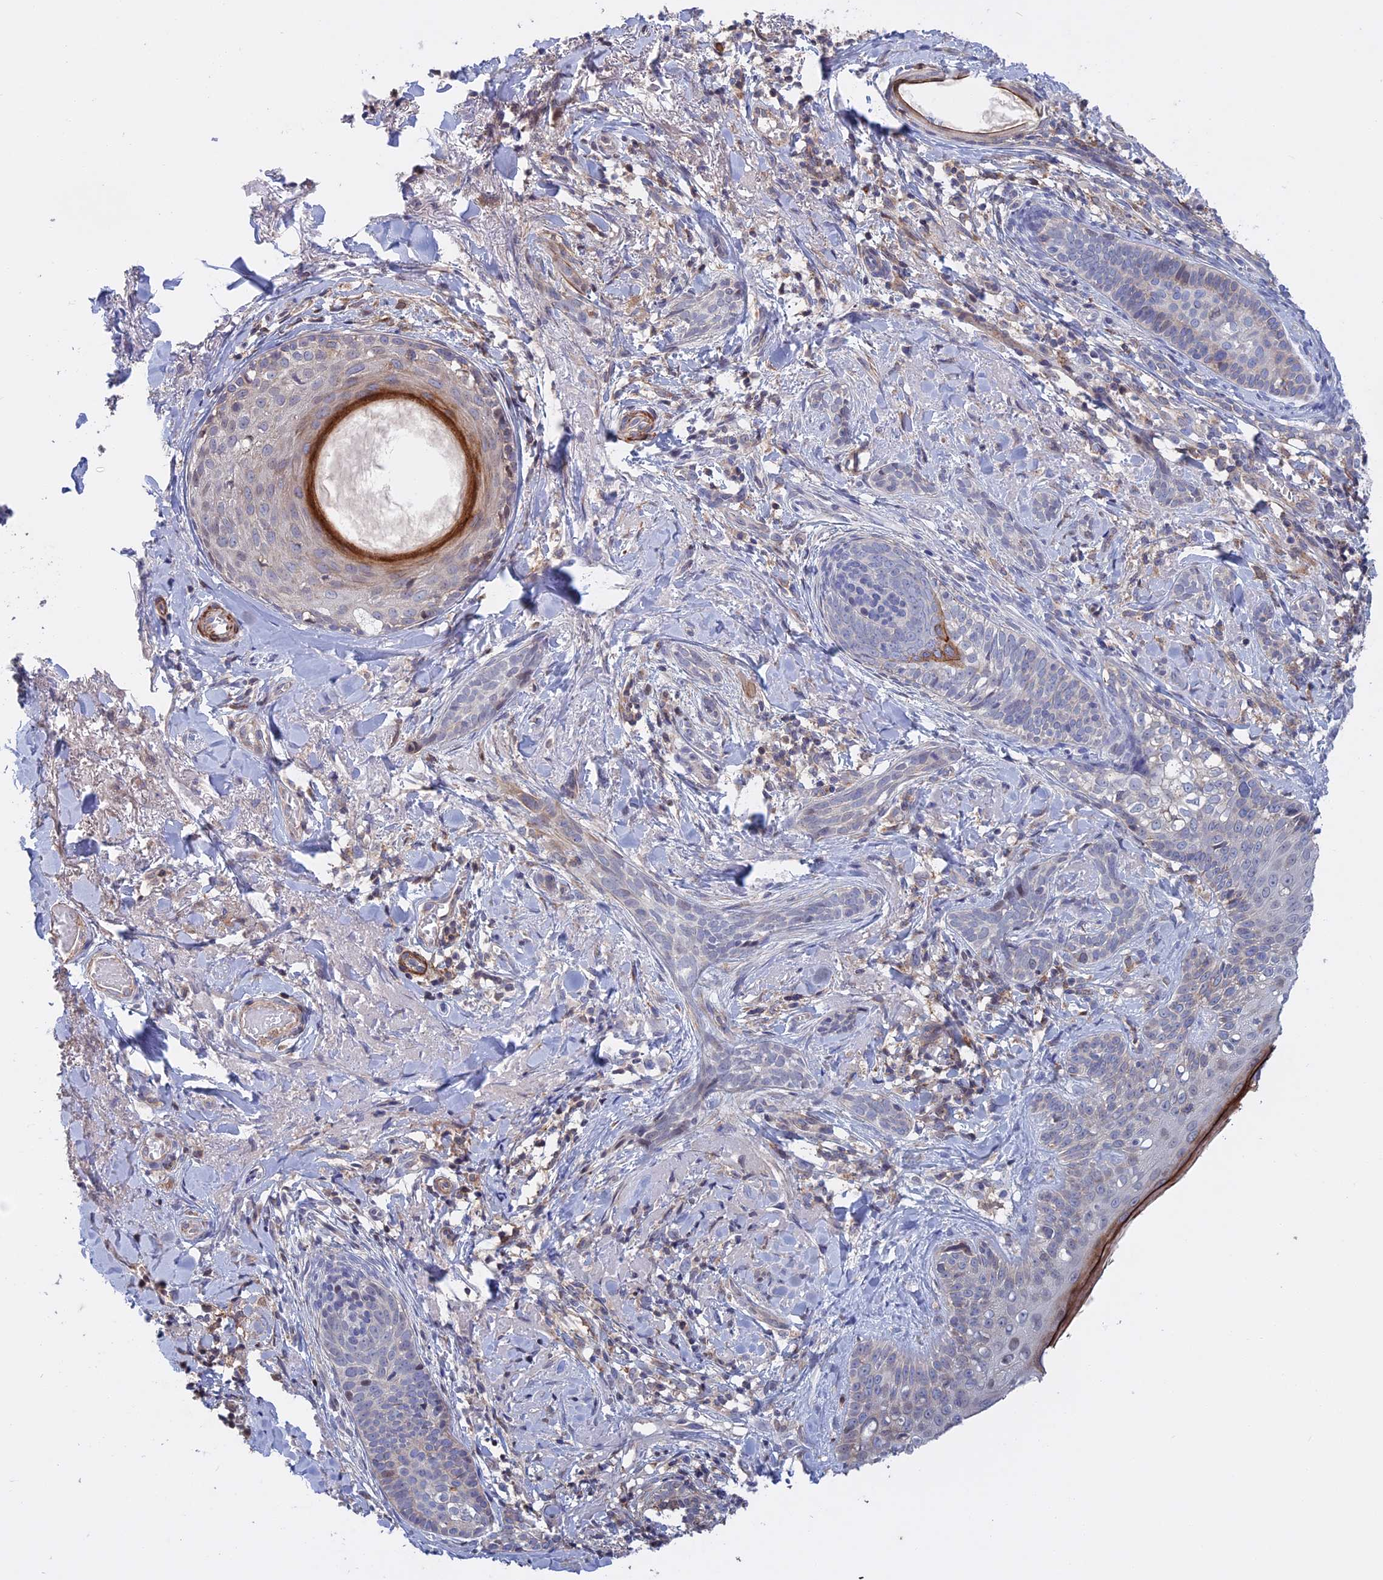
{"staining": {"intensity": "negative", "quantity": "none", "location": "none"}, "tissue": "skin cancer", "cell_type": "Tumor cells", "image_type": "cancer", "snomed": [{"axis": "morphology", "description": "Basal cell carcinoma"}, {"axis": "topography", "description": "Skin"}], "caption": "This is an immunohistochemistry (IHC) photomicrograph of human skin cancer. There is no expression in tumor cells.", "gene": "LYPD5", "patient": {"sex": "female", "age": 76}}